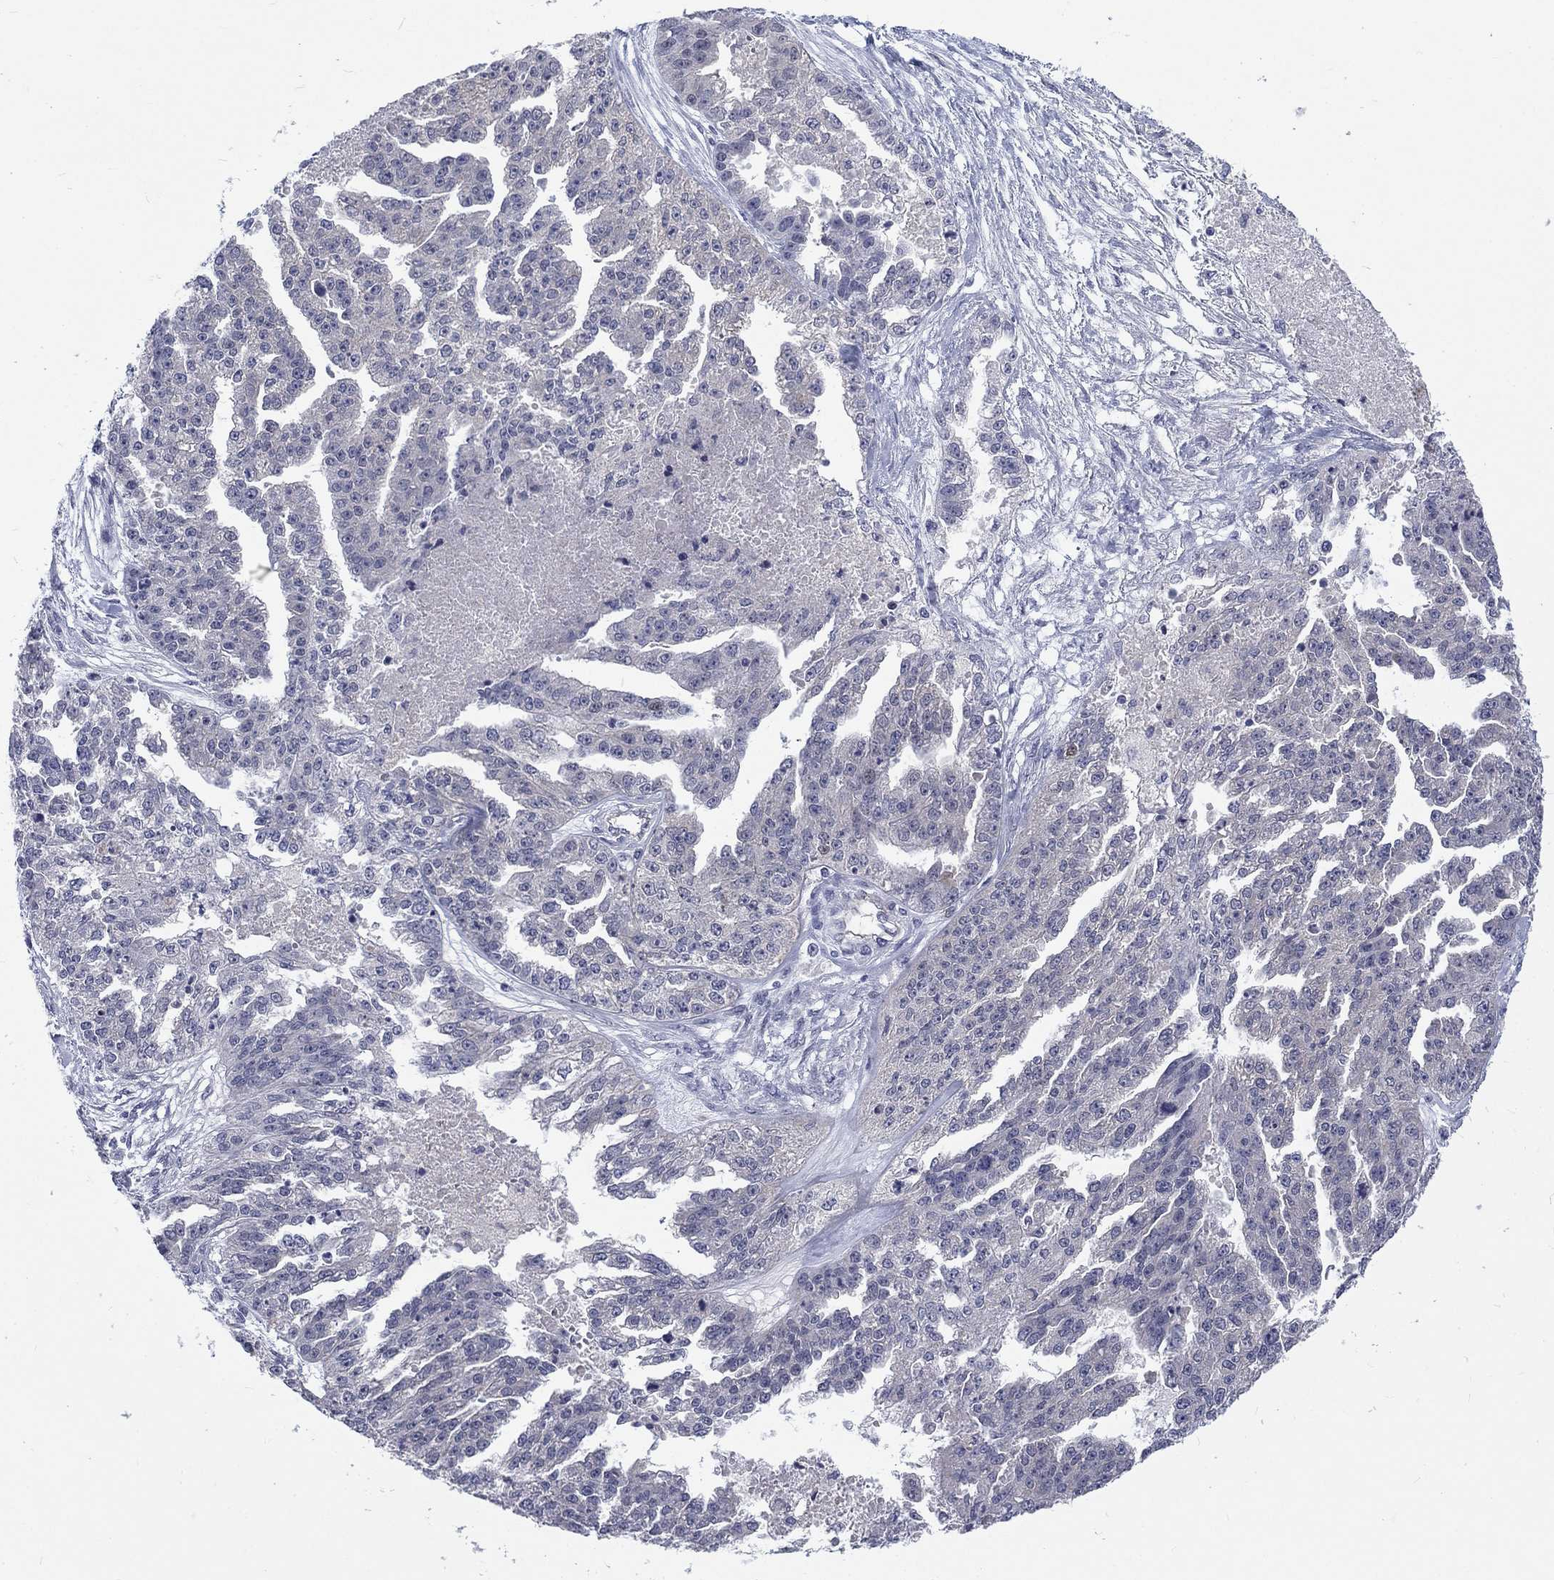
{"staining": {"intensity": "negative", "quantity": "none", "location": "none"}, "tissue": "ovarian cancer", "cell_type": "Tumor cells", "image_type": "cancer", "snomed": [{"axis": "morphology", "description": "Cystadenocarcinoma, serous, NOS"}, {"axis": "topography", "description": "Ovary"}], "caption": "Tumor cells are negative for protein expression in human serous cystadenocarcinoma (ovarian).", "gene": "PHKA1", "patient": {"sex": "female", "age": 58}}